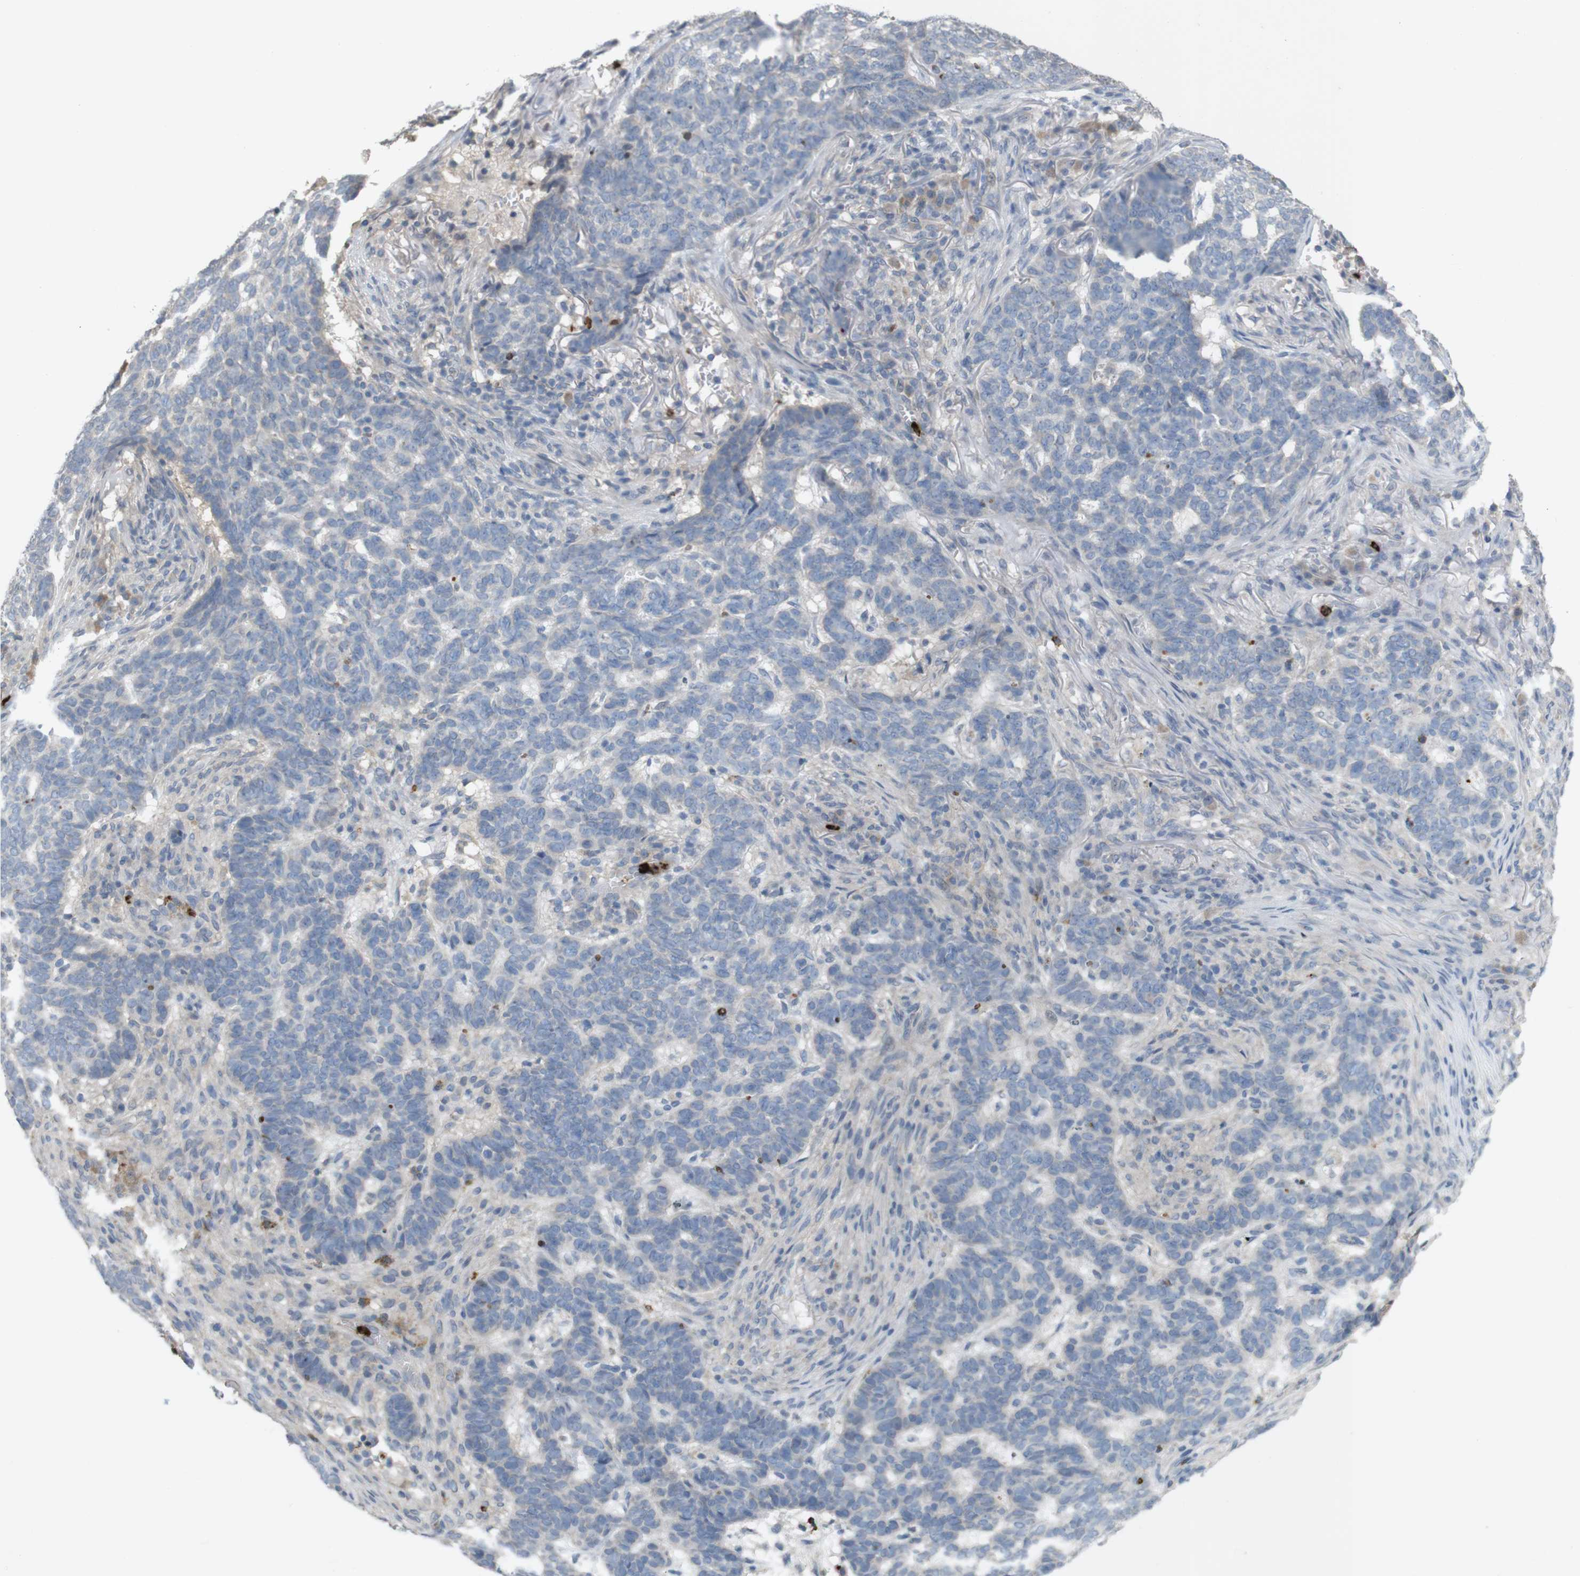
{"staining": {"intensity": "negative", "quantity": "none", "location": "none"}, "tissue": "skin cancer", "cell_type": "Tumor cells", "image_type": "cancer", "snomed": [{"axis": "morphology", "description": "Basal cell carcinoma"}, {"axis": "topography", "description": "Skin"}], "caption": "Tumor cells are negative for brown protein staining in basal cell carcinoma (skin).", "gene": "TSPAN14", "patient": {"sex": "male", "age": 85}}